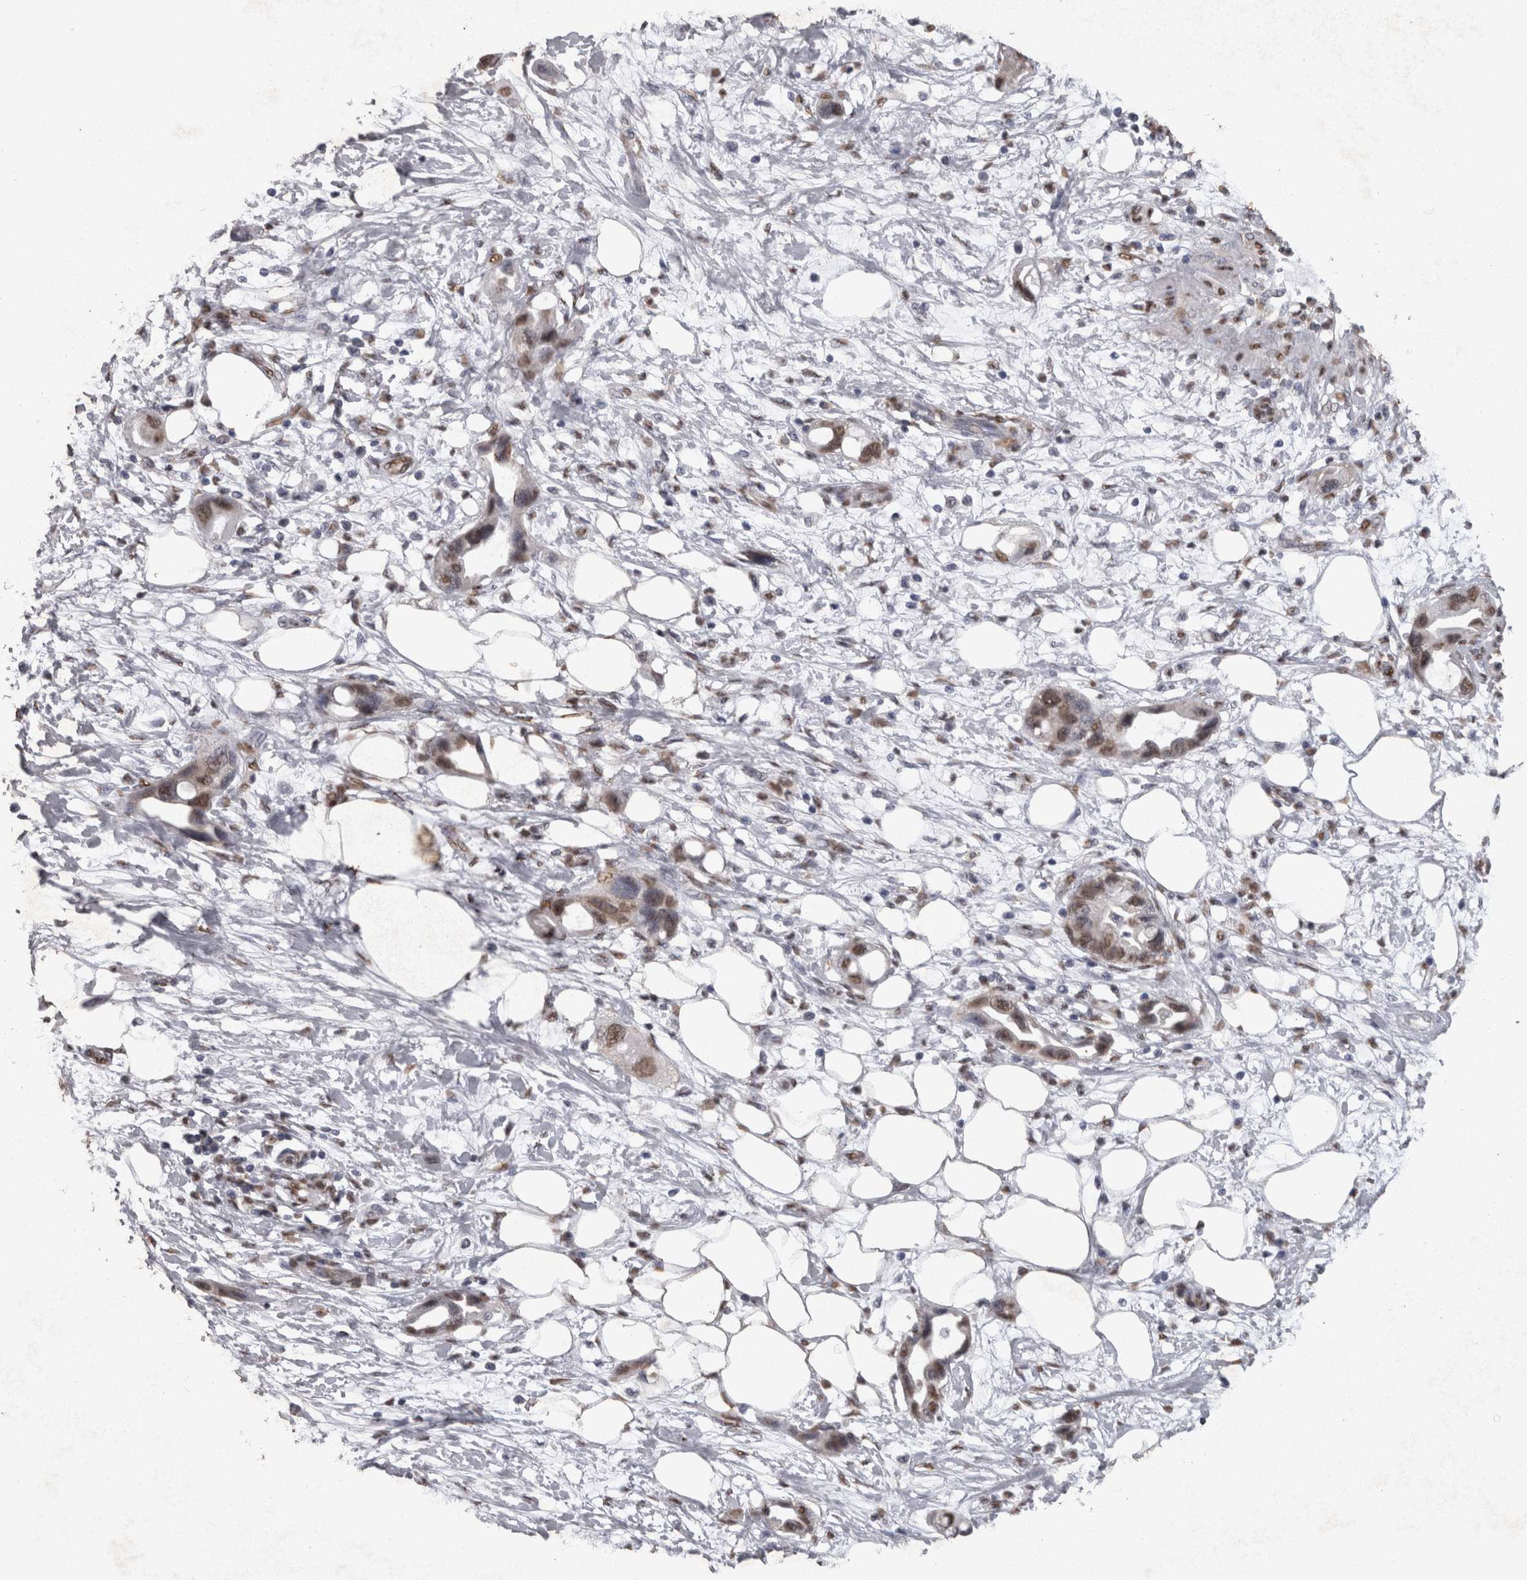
{"staining": {"intensity": "moderate", "quantity": ">75%", "location": "nuclear"}, "tissue": "pancreatic cancer", "cell_type": "Tumor cells", "image_type": "cancer", "snomed": [{"axis": "morphology", "description": "Adenocarcinoma, NOS"}, {"axis": "topography", "description": "Pancreas"}], "caption": "Human adenocarcinoma (pancreatic) stained with a protein marker displays moderate staining in tumor cells.", "gene": "SMAD7", "patient": {"sex": "female", "age": 57}}